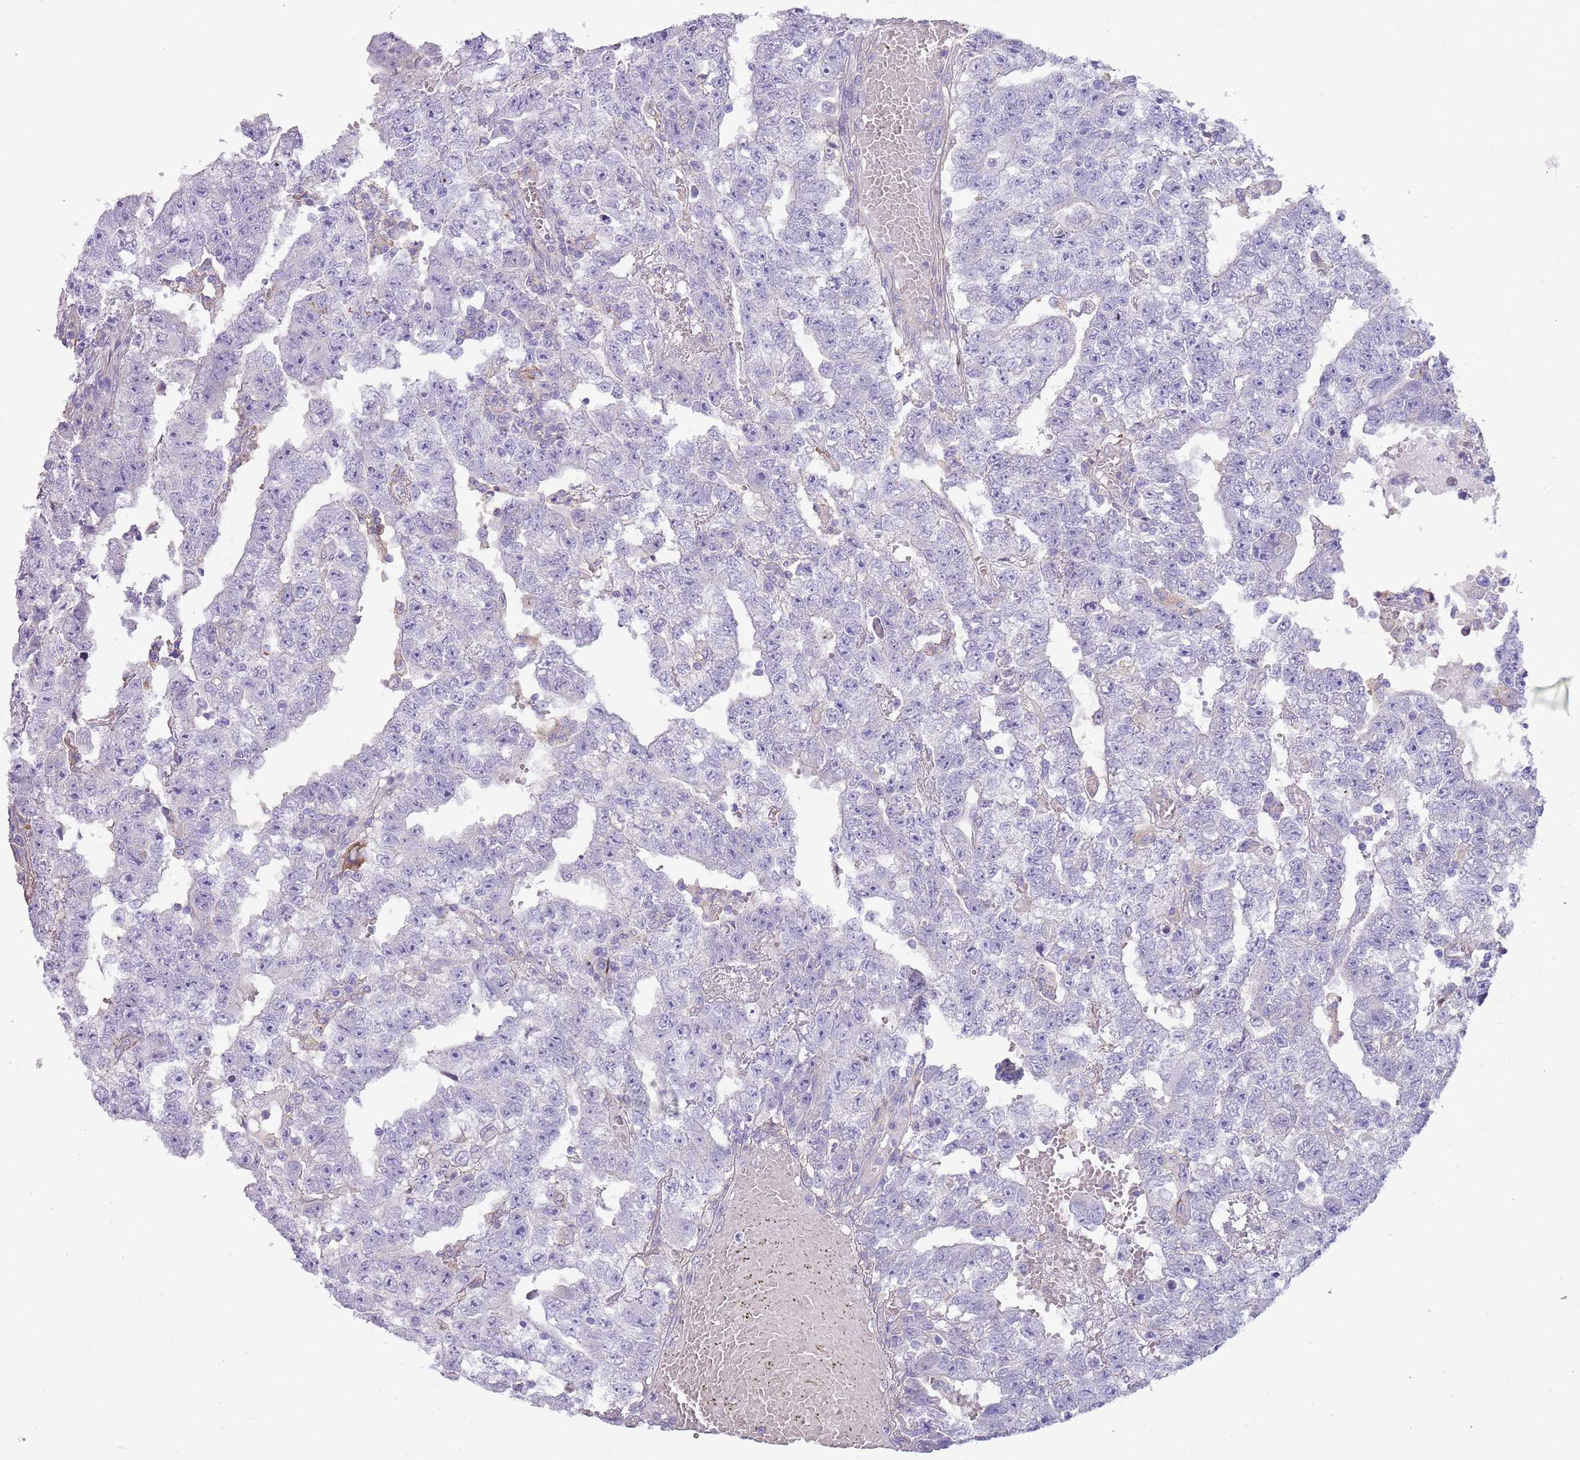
{"staining": {"intensity": "negative", "quantity": "none", "location": "none"}, "tissue": "testis cancer", "cell_type": "Tumor cells", "image_type": "cancer", "snomed": [{"axis": "morphology", "description": "Carcinoma, Embryonal, NOS"}, {"axis": "topography", "description": "Testis"}], "caption": "Immunohistochemistry (IHC) micrograph of human embryonal carcinoma (testis) stained for a protein (brown), which shows no staining in tumor cells. The staining is performed using DAB (3,3'-diaminobenzidine) brown chromogen with nuclei counter-stained in using hematoxylin.", "gene": "NBPF3", "patient": {"sex": "male", "age": 25}}